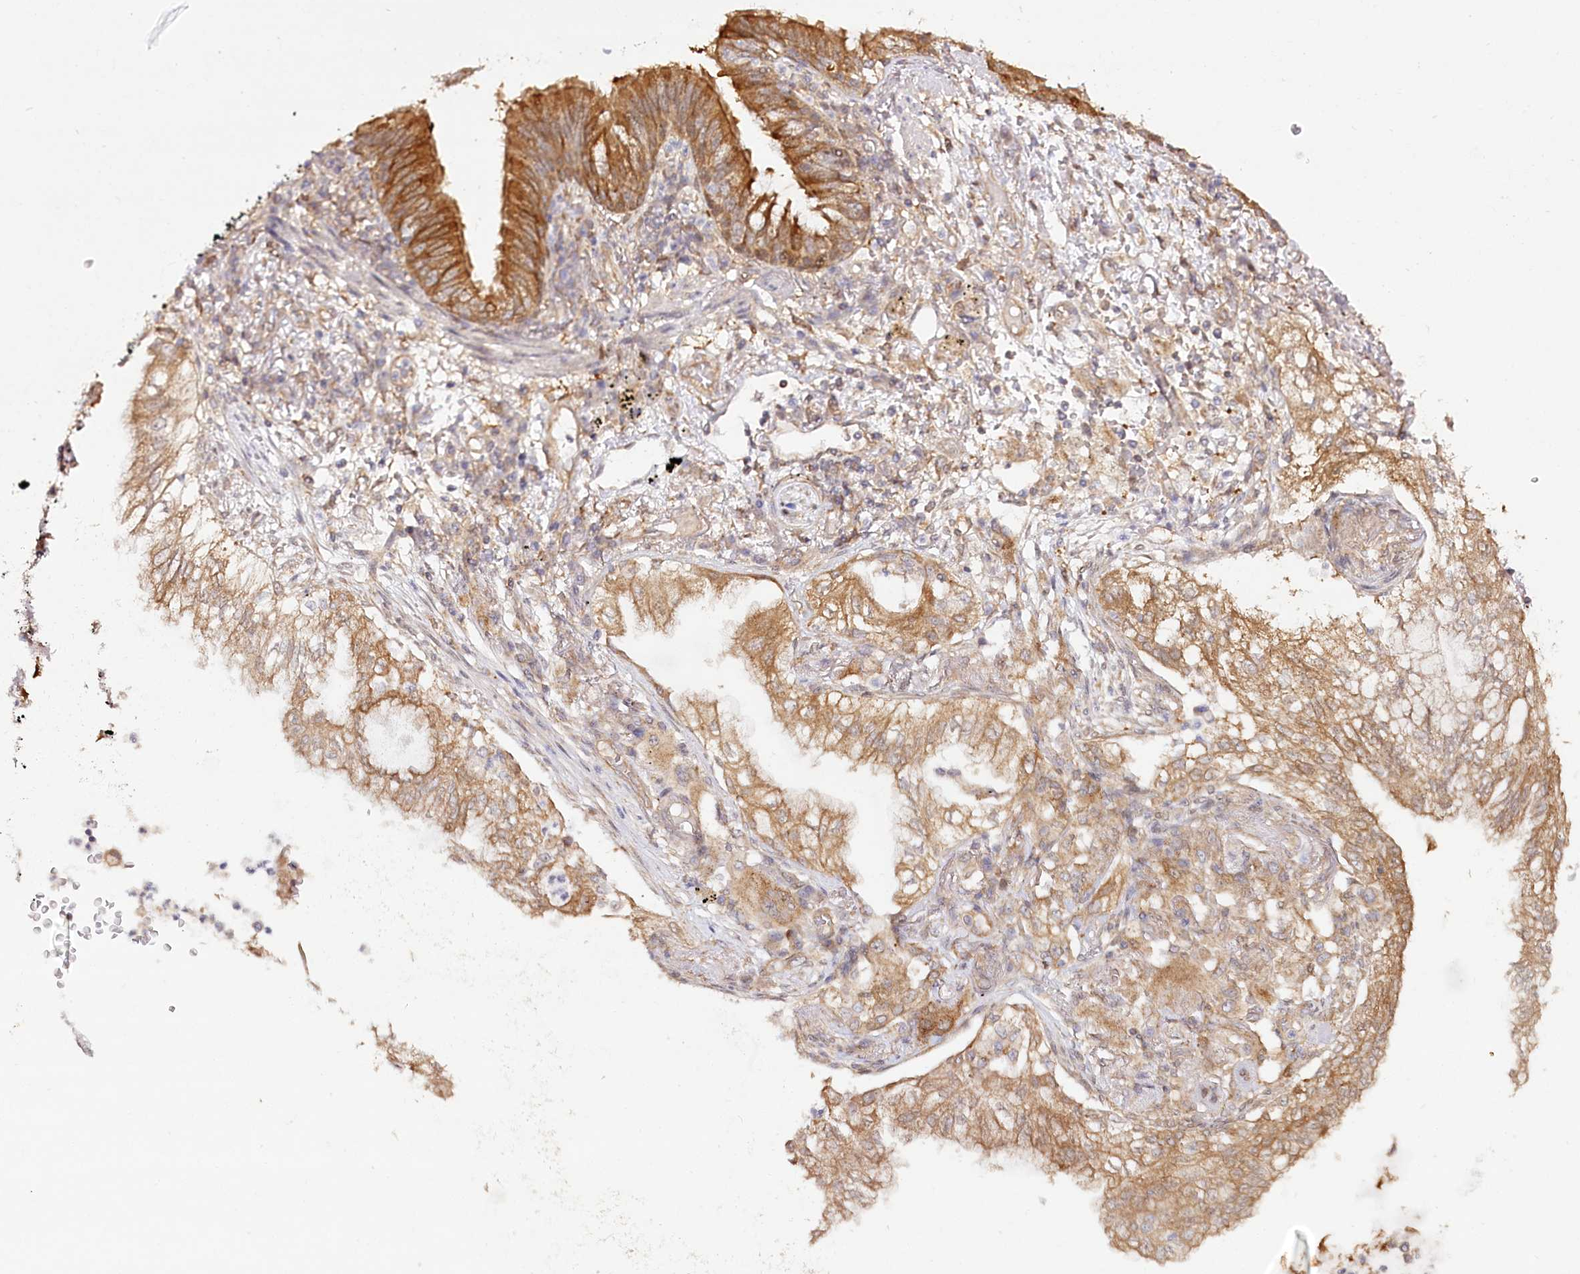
{"staining": {"intensity": "moderate", "quantity": ">75%", "location": "cytoplasmic/membranous"}, "tissue": "lung cancer", "cell_type": "Tumor cells", "image_type": "cancer", "snomed": [{"axis": "morphology", "description": "Adenocarcinoma, NOS"}, {"axis": "topography", "description": "Lung"}], "caption": "Immunohistochemistry micrograph of neoplastic tissue: human lung cancer (adenocarcinoma) stained using immunohistochemistry (IHC) demonstrates medium levels of moderate protein expression localized specifically in the cytoplasmic/membranous of tumor cells, appearing as a cytoplasmic/membranous brown color.", "gene": "INPP4B", "patient": {"sex": "female", "age": 70}}